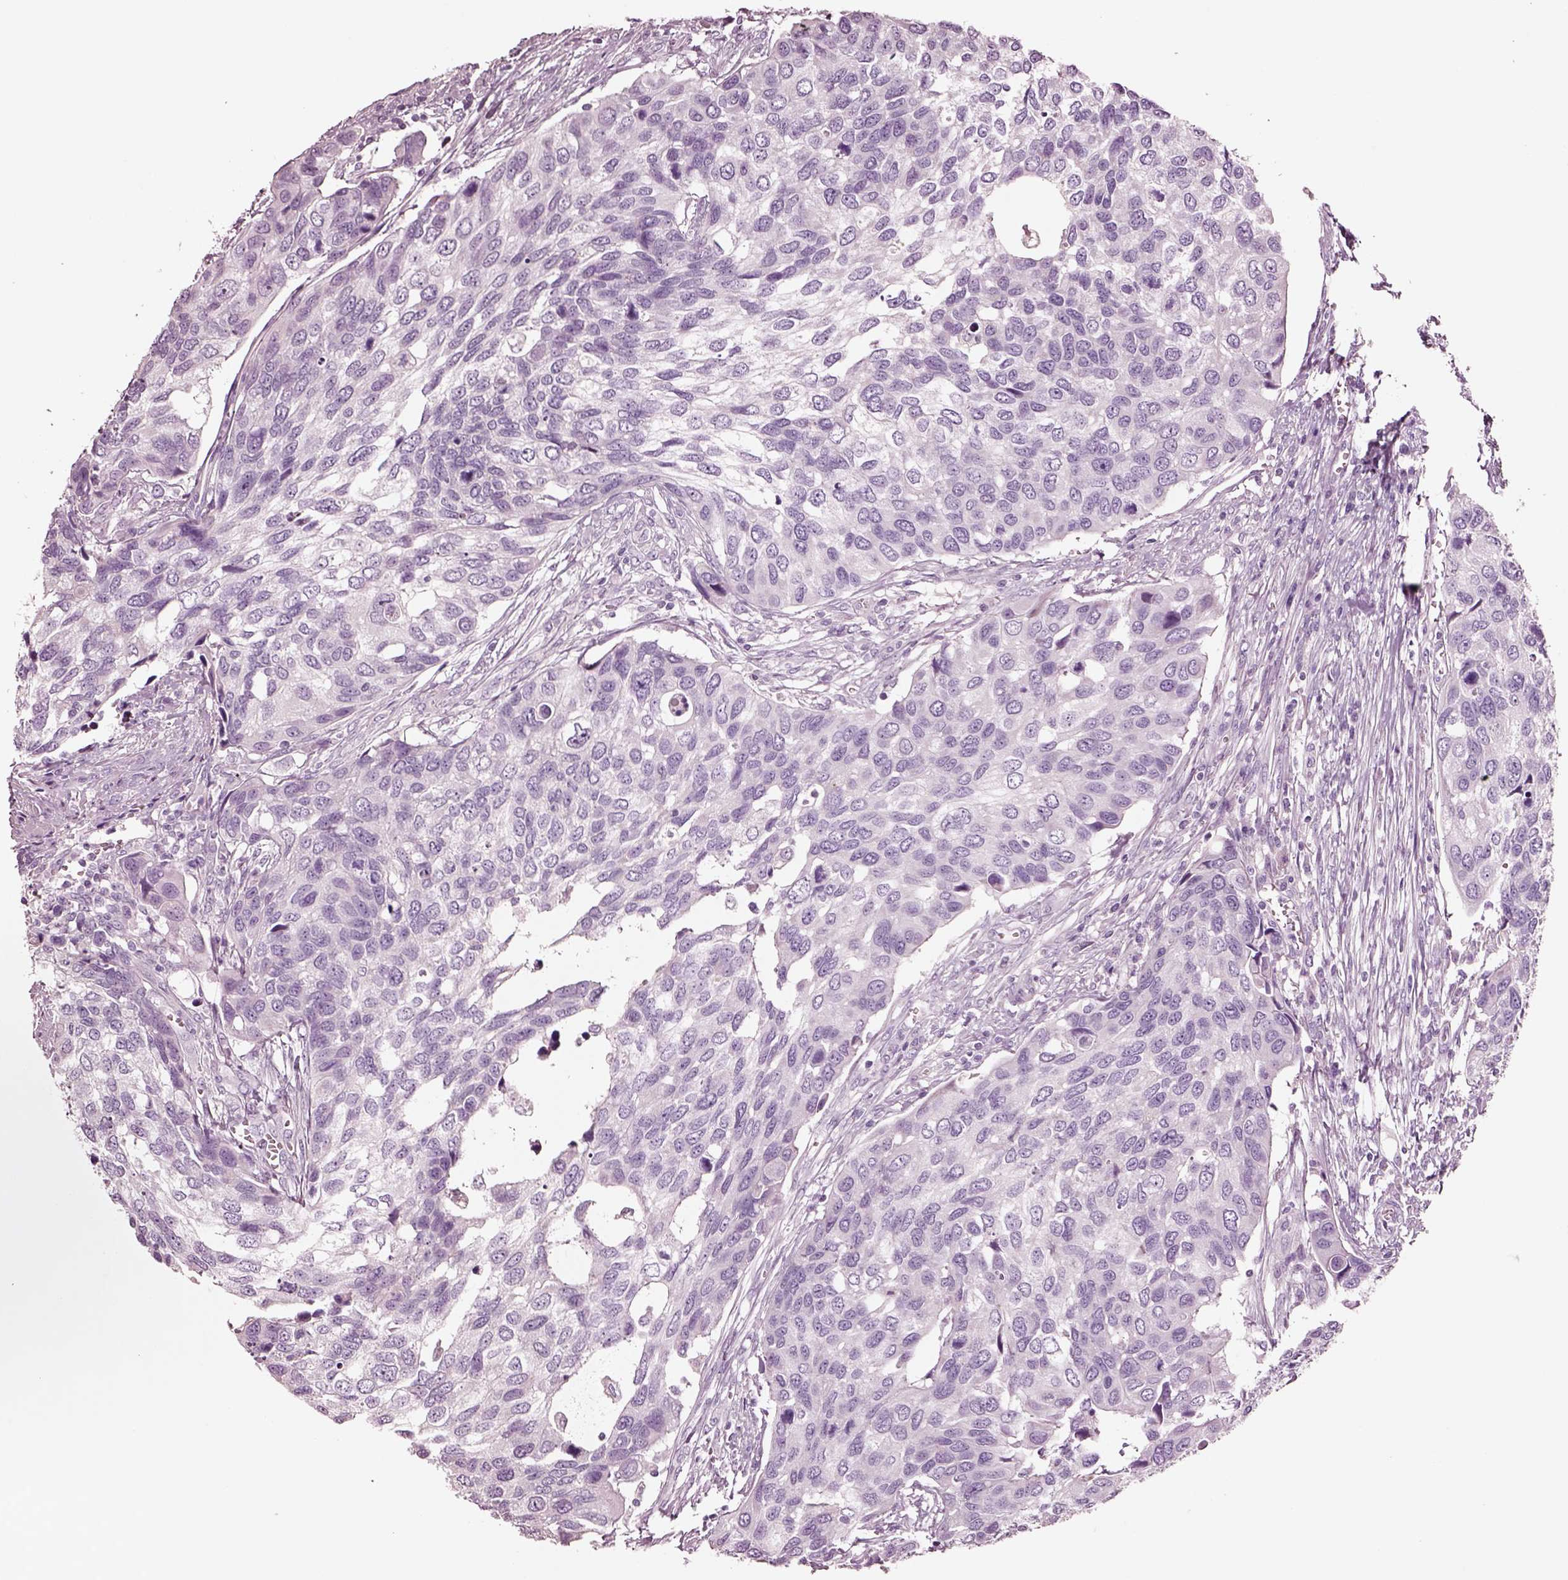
{"staining": {"intensity": "negative", "quantity": "none", "location": "none"}, "tissue": "urothelial cancer", "cell_type": "Tumor cells", "image_type": "cancer", "snomed": [{"axis": "morphology", "description": "Urothelial carcinoma, High grade"}, {"axis": "topography", "description": "Urinary bladder"}], "caption": "The image displays no significant expression in tumor cells of urothelial cancer.", "gene": "NMRK2", "patient": {"sex": "male", "age": 60}}